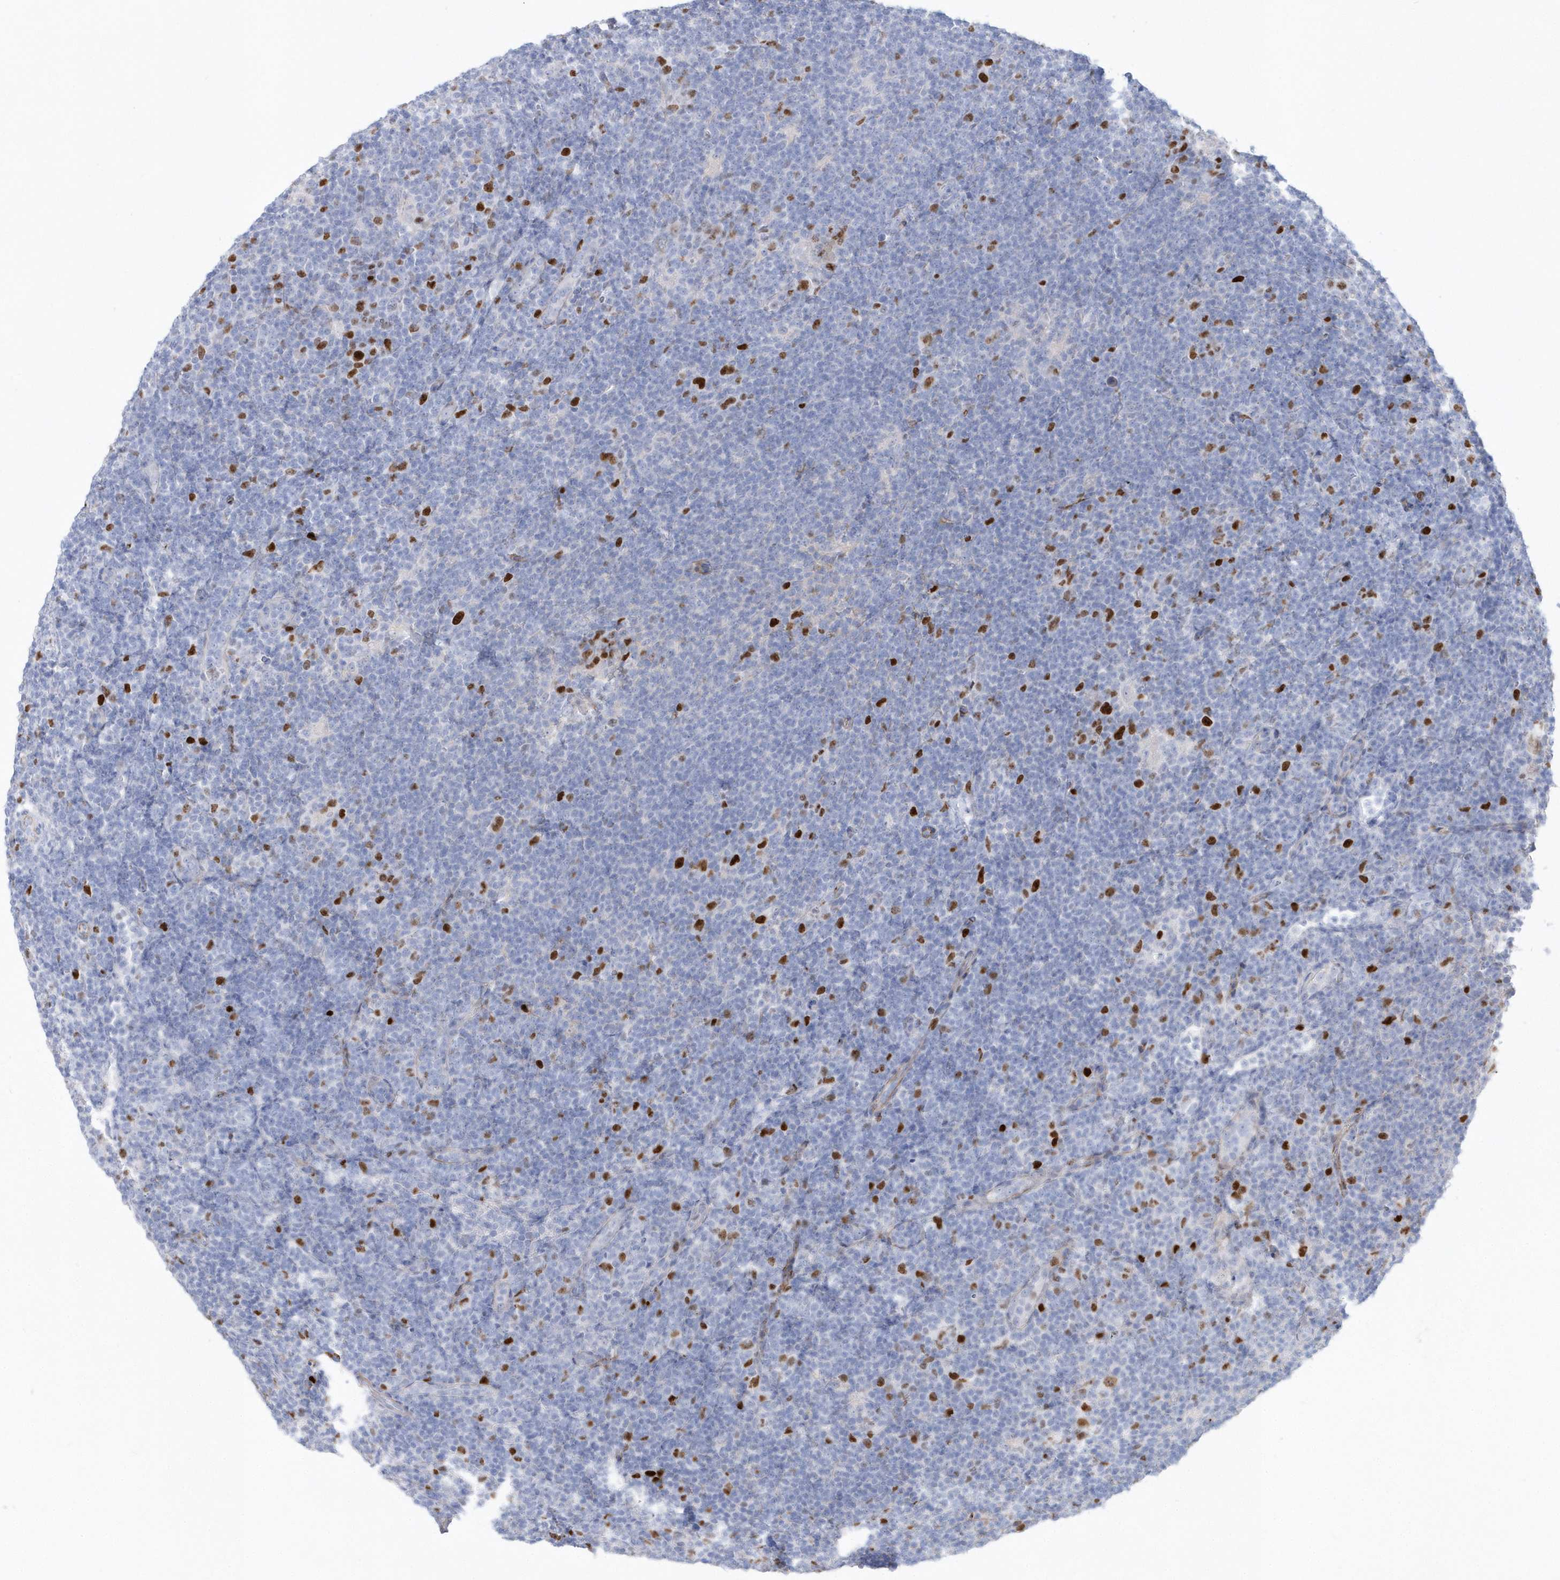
{"staining": {"intensity": "negative", "quantity": "none", "location": "none"}, "tissue": "lymphoma", "cell_type": "Tumor cells", "image_type": "cancer", "snomed": [{"axis": "morphology", "description": "Hodgkin's disease, NOS"}, {"axis": "topography", "description": "Lymph node"}], "caption": "Immunohistochemical staining of human Hodgkin's disease displays no significant expression in tumor cells.", "gene": "TMCO6", "patient": {"sex": "female", "age": 57}}